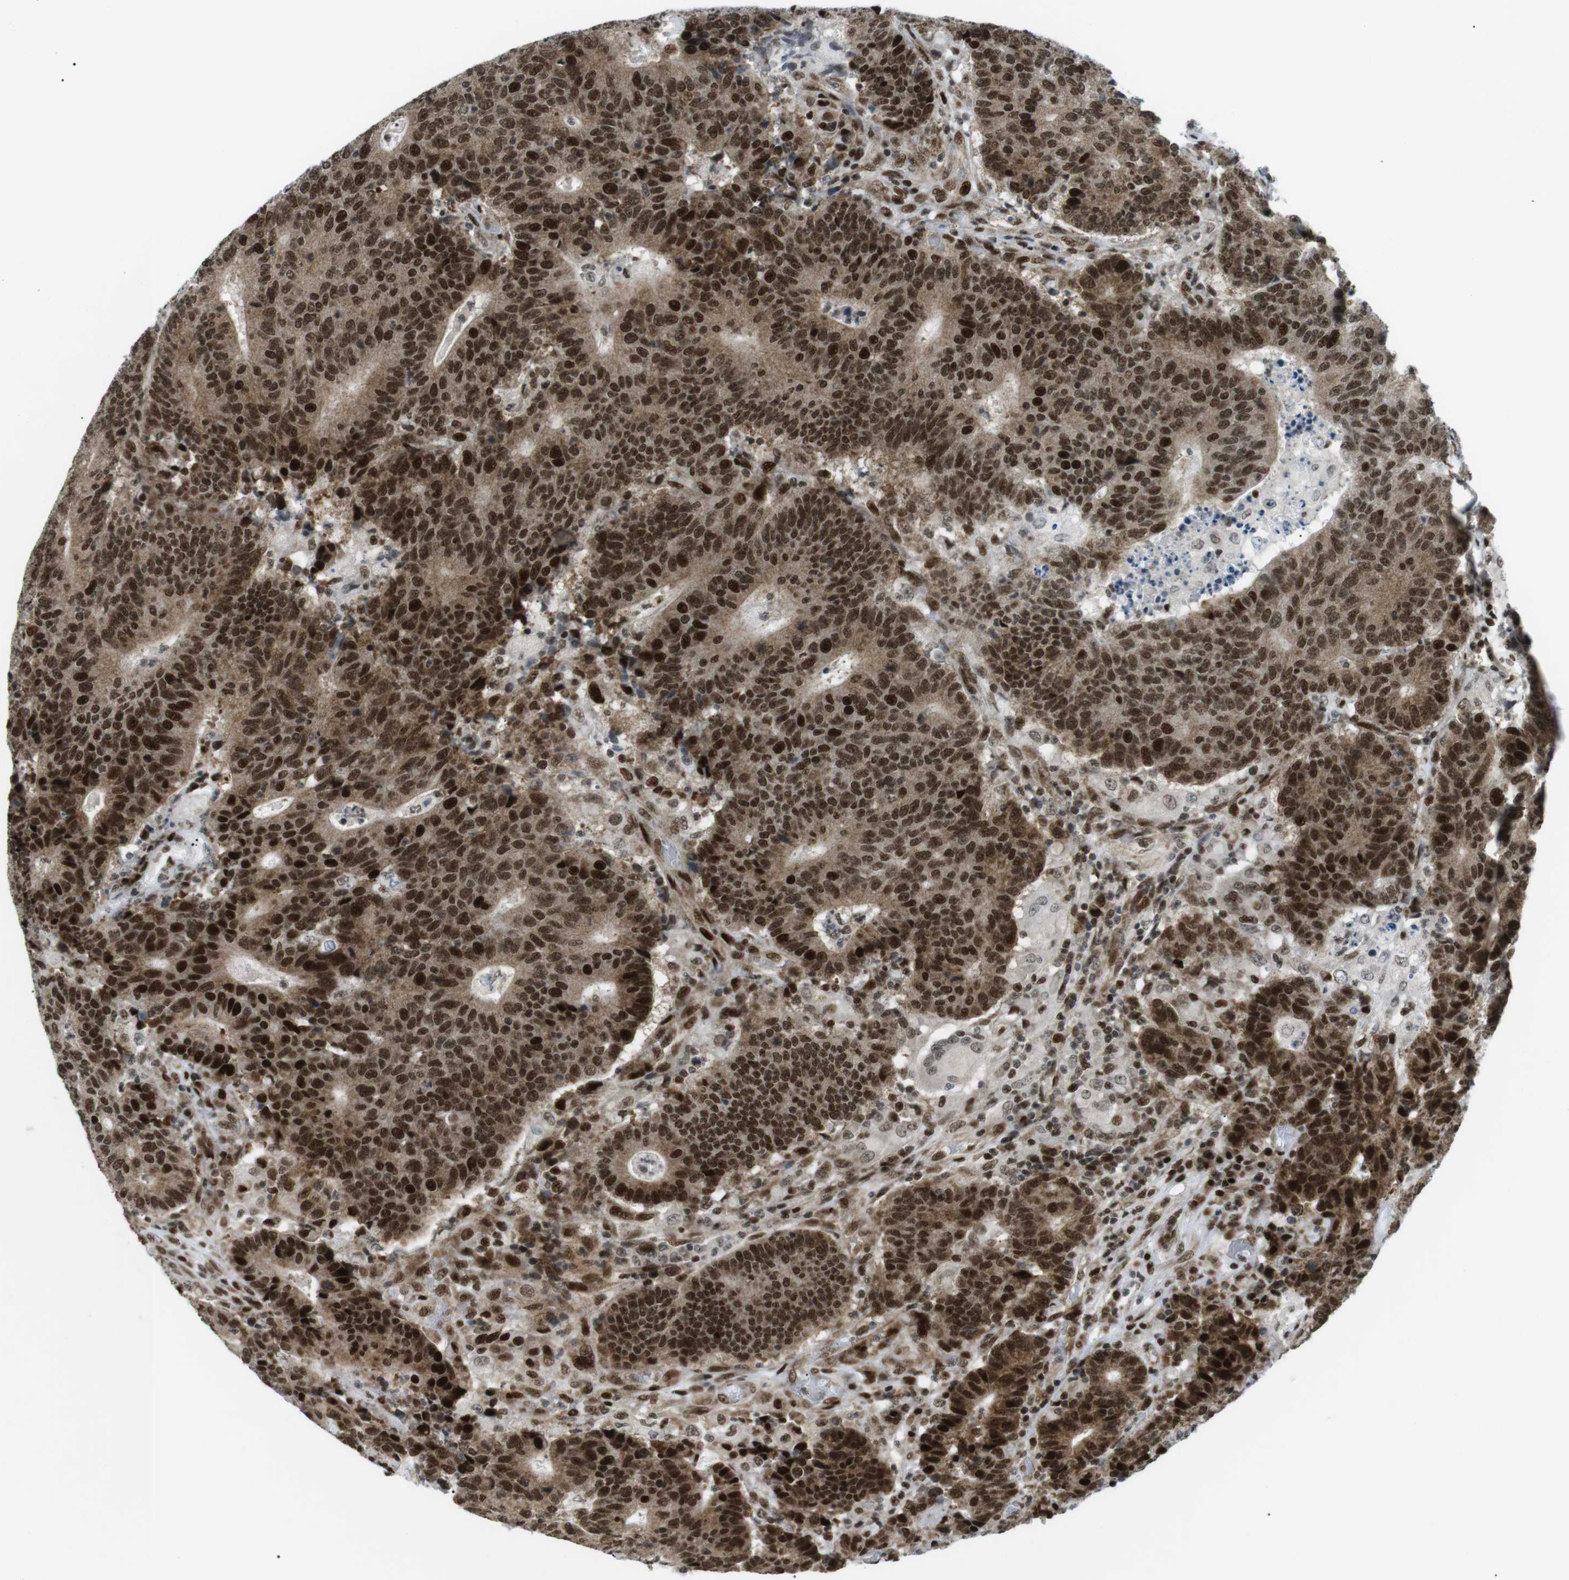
{"staining": {"intensity": "strong", "quantity": ">75%", "location": "cytoplasmic/membranous,nuclear"}, "tissue": "colorectal cancer", "cell_type": "Tumor cells", "image_type": "cancer", "snomed": [{"axis": "morphology", "description": "Normal tissue, NOS"}, {"axis": "morphology", "description": "Adenocarcinoma, NOS"}, {"axis": "topography", "description": "Colon"}], "caption": "Immunohistochemical staining of colorectal adenocarcinoma exhibits high levels of strong cytoplasmic/membranous and nuclear positivity in approximately >75% of tumor cells.", "gene": "CDC27", "patient": {"sex": "female", "age": 75}}